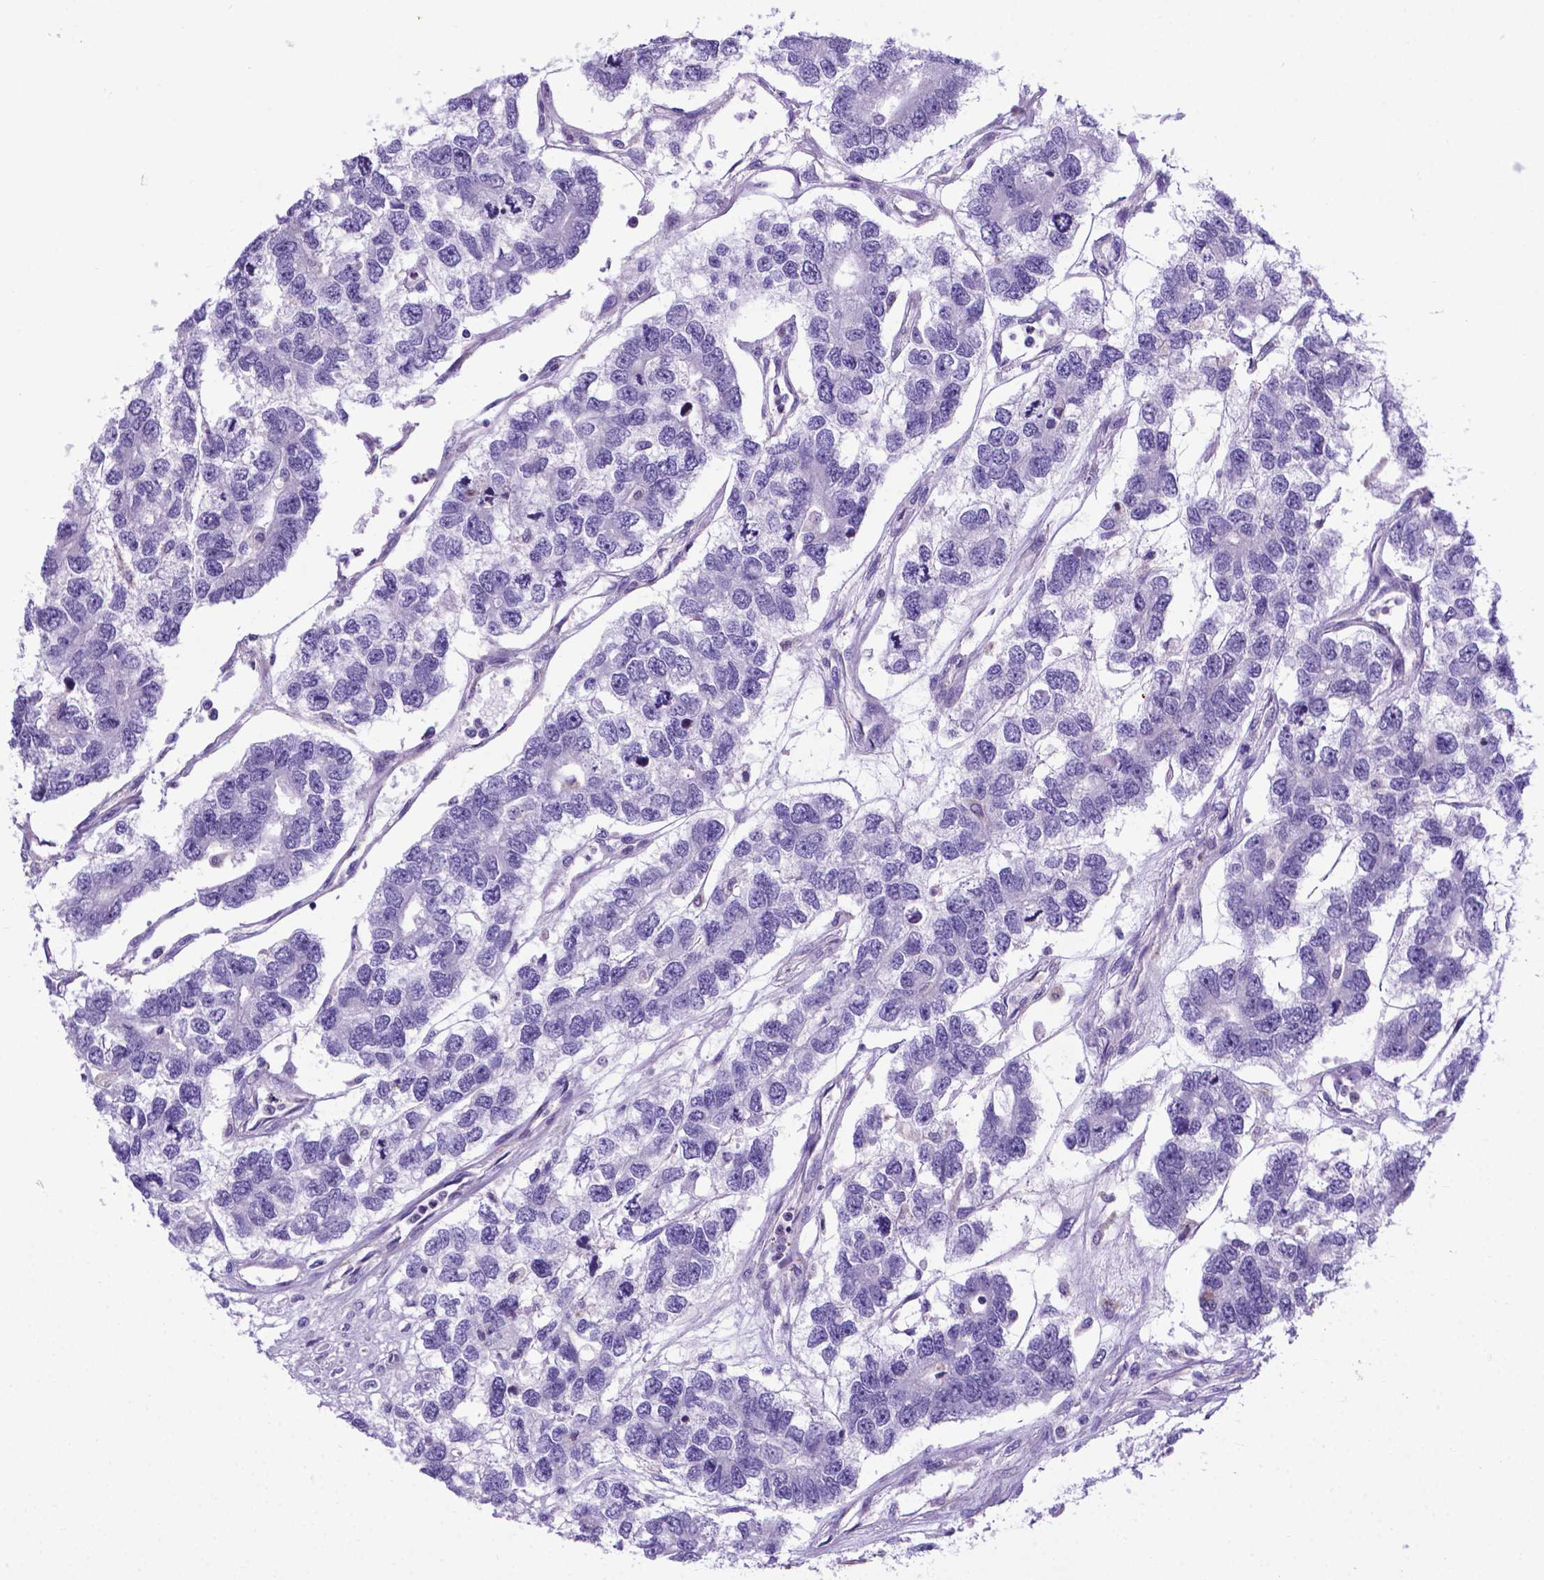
{"staining": {"intensity": "negative", "quantity": "none", "location": "none"}, "tissue": "testis cancer", "cell_type": "Tumor cells", "image_type": "cancer", "snomed": [{"axis": "morphology", "description": "Seminoma, NOS"}, {"axis": "topography", "description": "Testis"}], "caption": "An IHC micrograph of testis cancer is shown. There is no staining in tumor cells of testis cancer.", "gene": "POU3F3", "patient": {"sex": "male", "age": 52}}